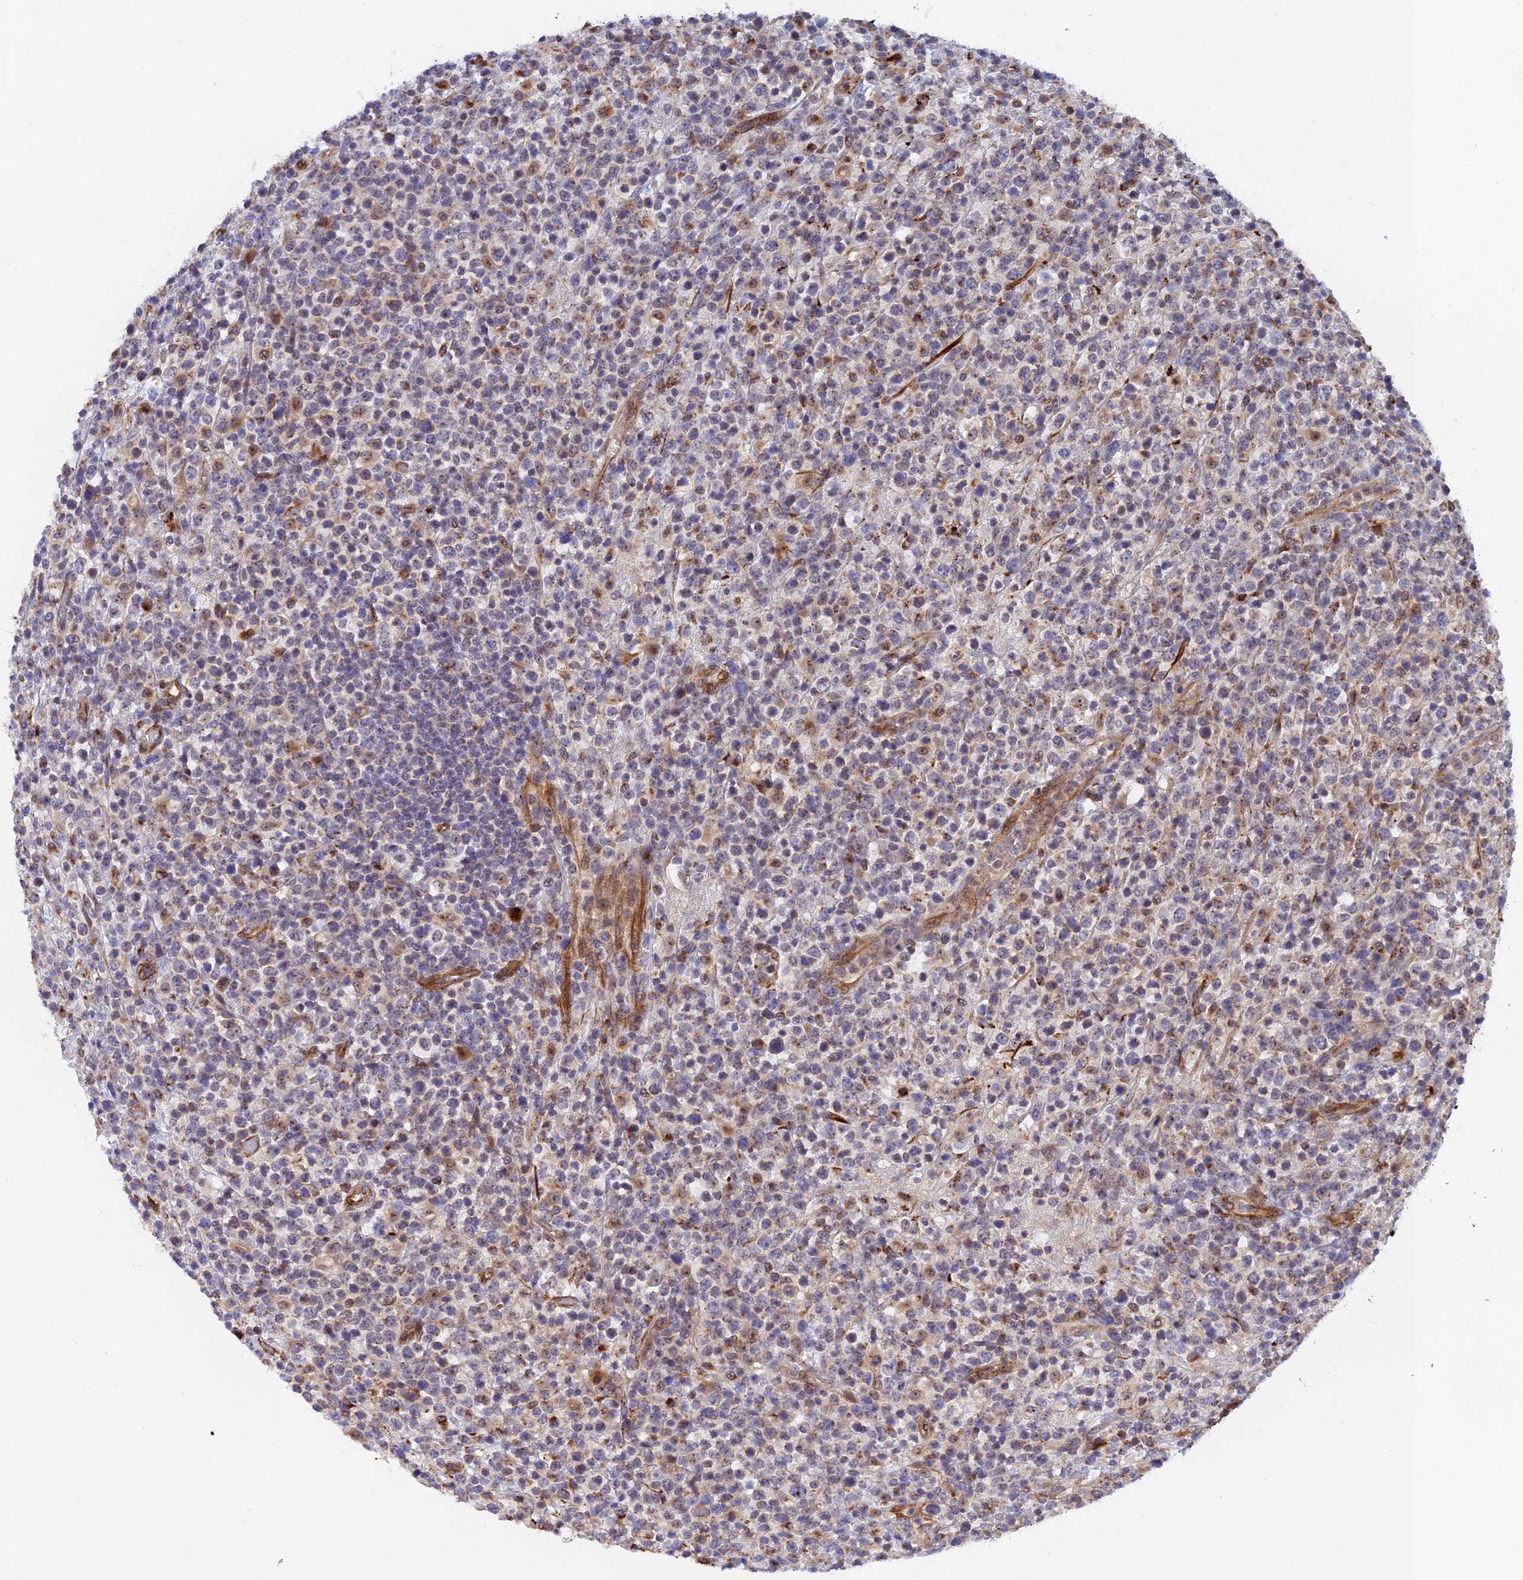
{"staining": {"intensity": "weak", "quantity": "<25%", "location": "cytoplasmic/membranous"}, "tissue": "lymphoma", "cell_type": "Tumor cells", "image_type": "cancer", "snomed": [{"axis": "morphology", "description": "Malignant lymphoma, non-Hodgkin's type, High grade"}, {"axis": "topography", "description": "Colon"}], "caption": "A photomicrograph of lymphoma stained for a protein shows no brown staining in tumor cells.", "gene": "PPP2R3C", "patient": {"sex": "female", "age": 53}}